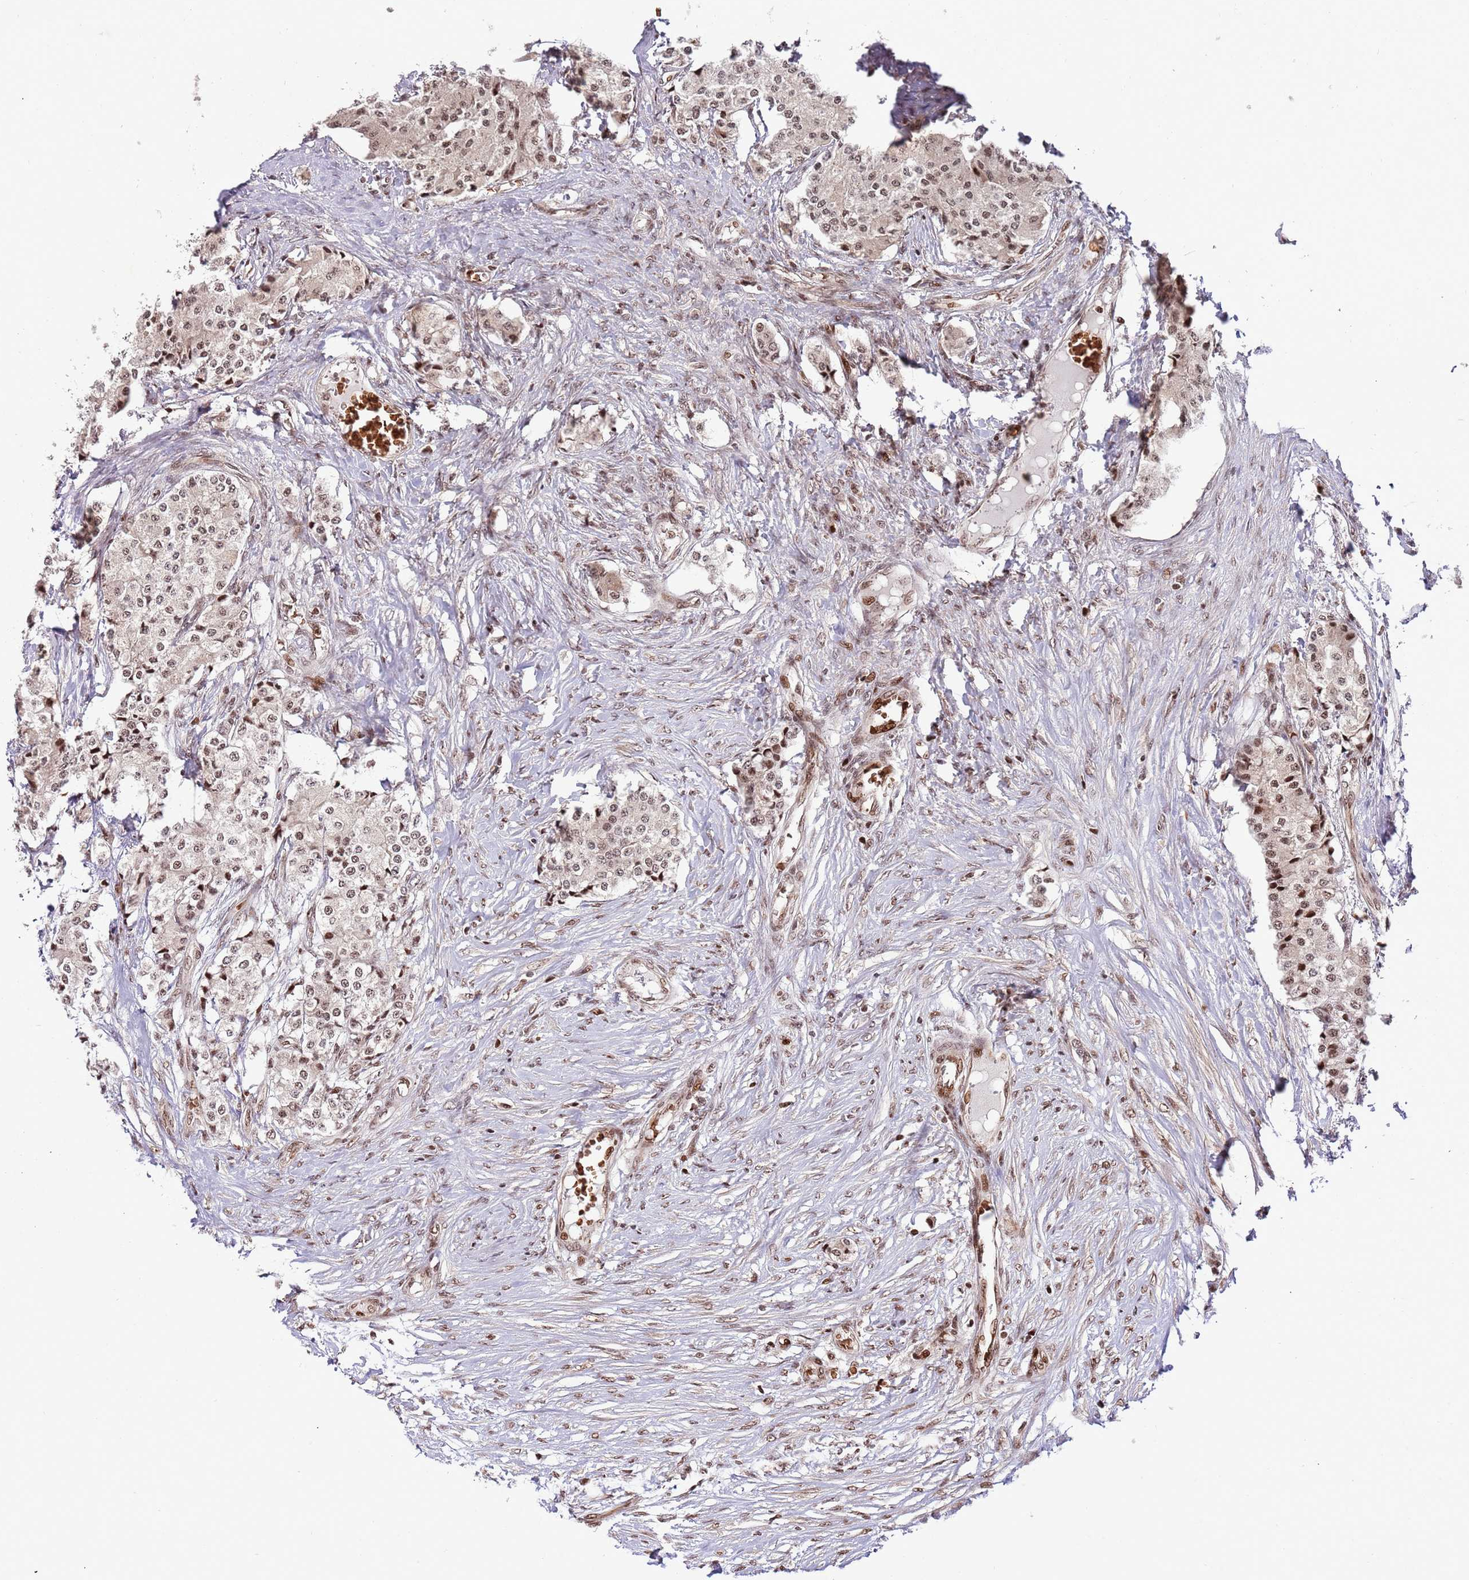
{"staining": {"intensity": "moderate", "quantity": ">75%", "location": "nuclear"}, "tissue": "carcinoid", "cell_type": "Tumor cells", "image_type": "cancer", "snomed": [{"axis": "morphology", "description": "Carcinoid, malignant, NOS"}, {"axis": "topography", "description": "Colon"}], "caption": "Carcinoid (malignant) stained with a brown dye demonstrates moderate nuclear positive positivity in approximately >75% of tumor cells.", "gene": "RIF1", "patient": {"sex": "female", "age": 52}}